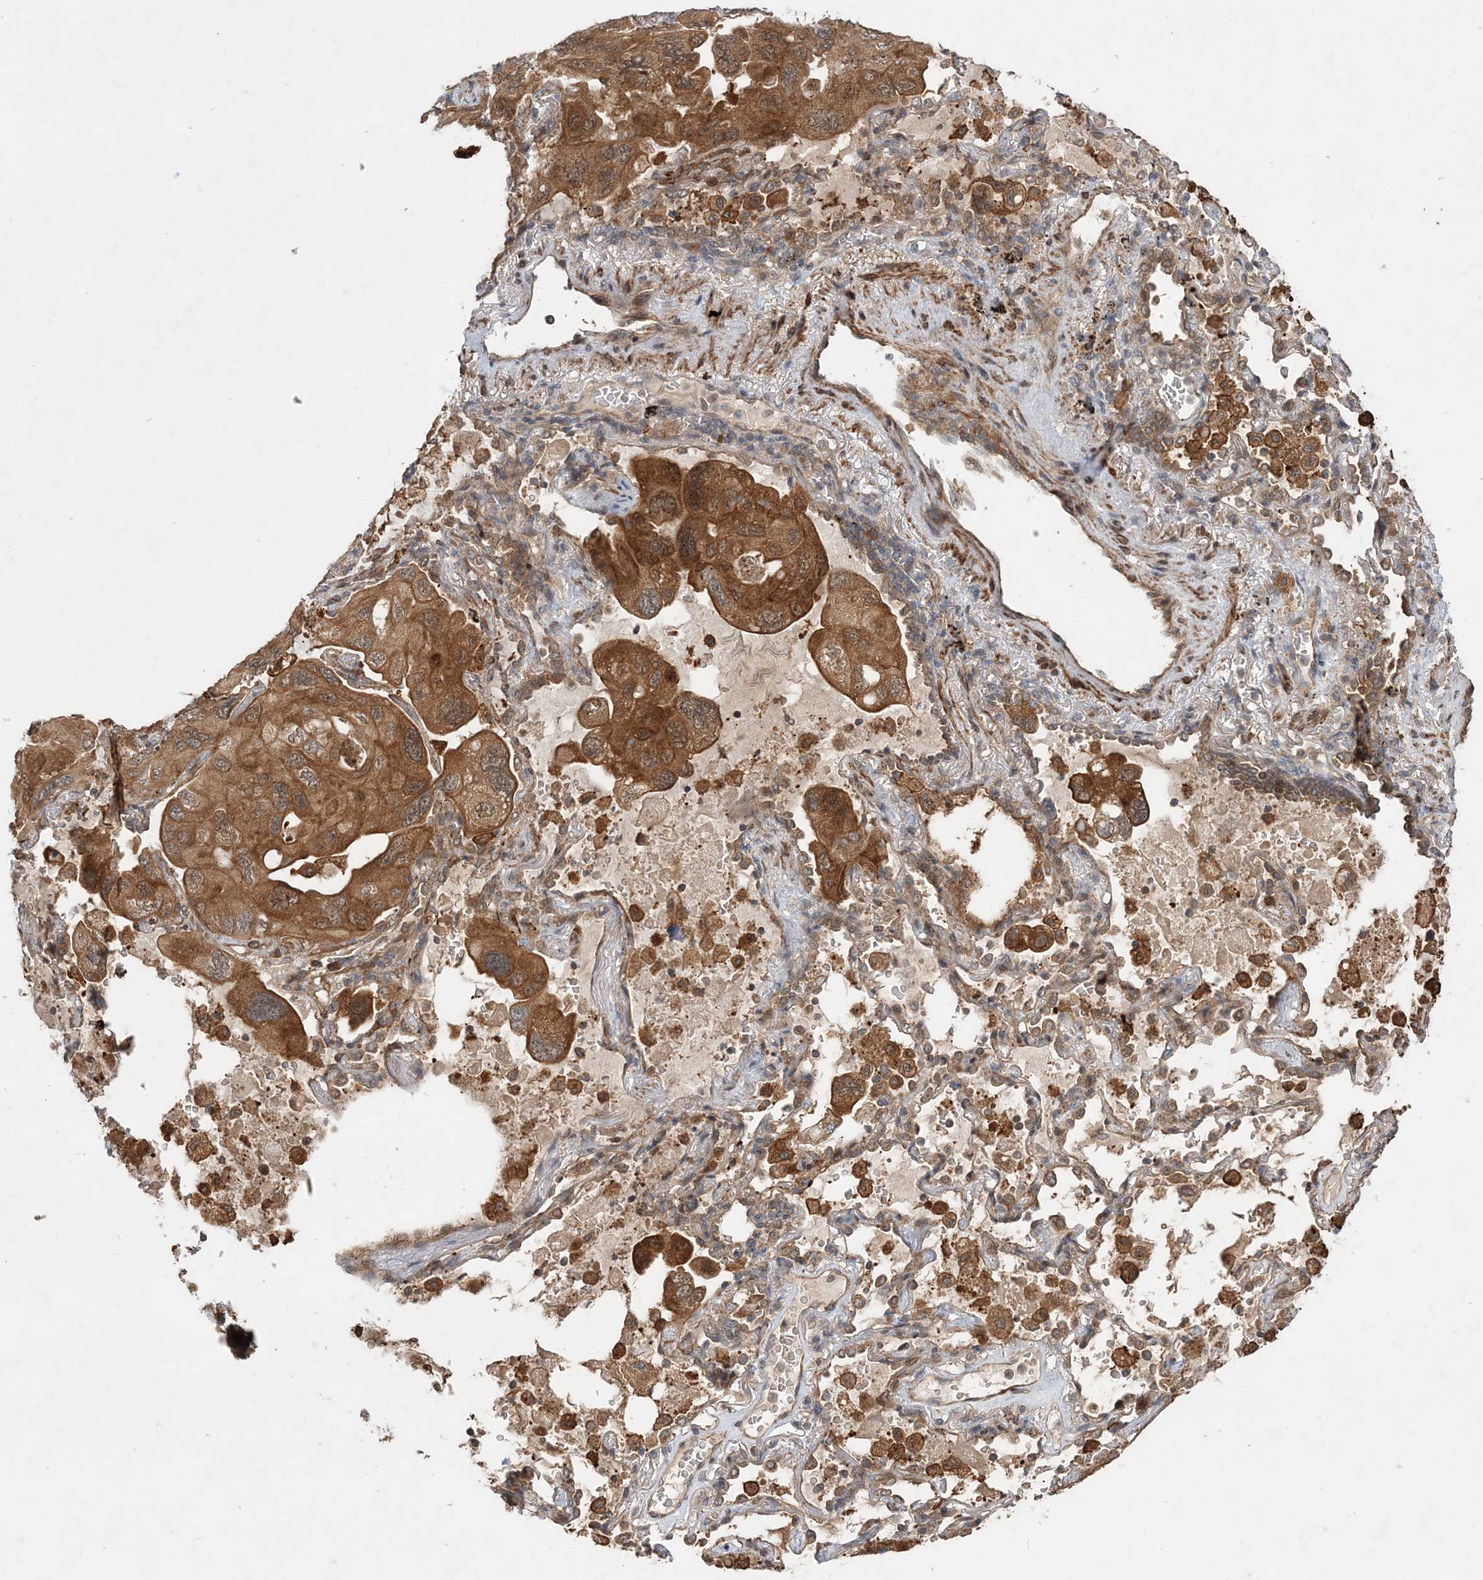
{"staining": {"intensity": "strong", "quantity": ">75%", "location": "cytoplasmic/membranous"}, "tissue": "lung cancer", "cell_type": "Tumor cells", "image_type": "cancer", "snomed": [{"axis": "morphology", "description": "Squamous cell carcinoma, NOS"}, {"axis": "topography", "description": "Lung"}], "caption": "DAB immunohistochemical staining of human squamous cell carcinoma (lung) exhibits strong cytoplasmic/membranous protein staining in approximately >75% of tumor cells. (Stains: DAB in brown, nuclei in blue, Microscopy: brightfield microscopy at high magnification).", "gene": "UBTD2", "patient": {"sex": "female", "age": 73}}